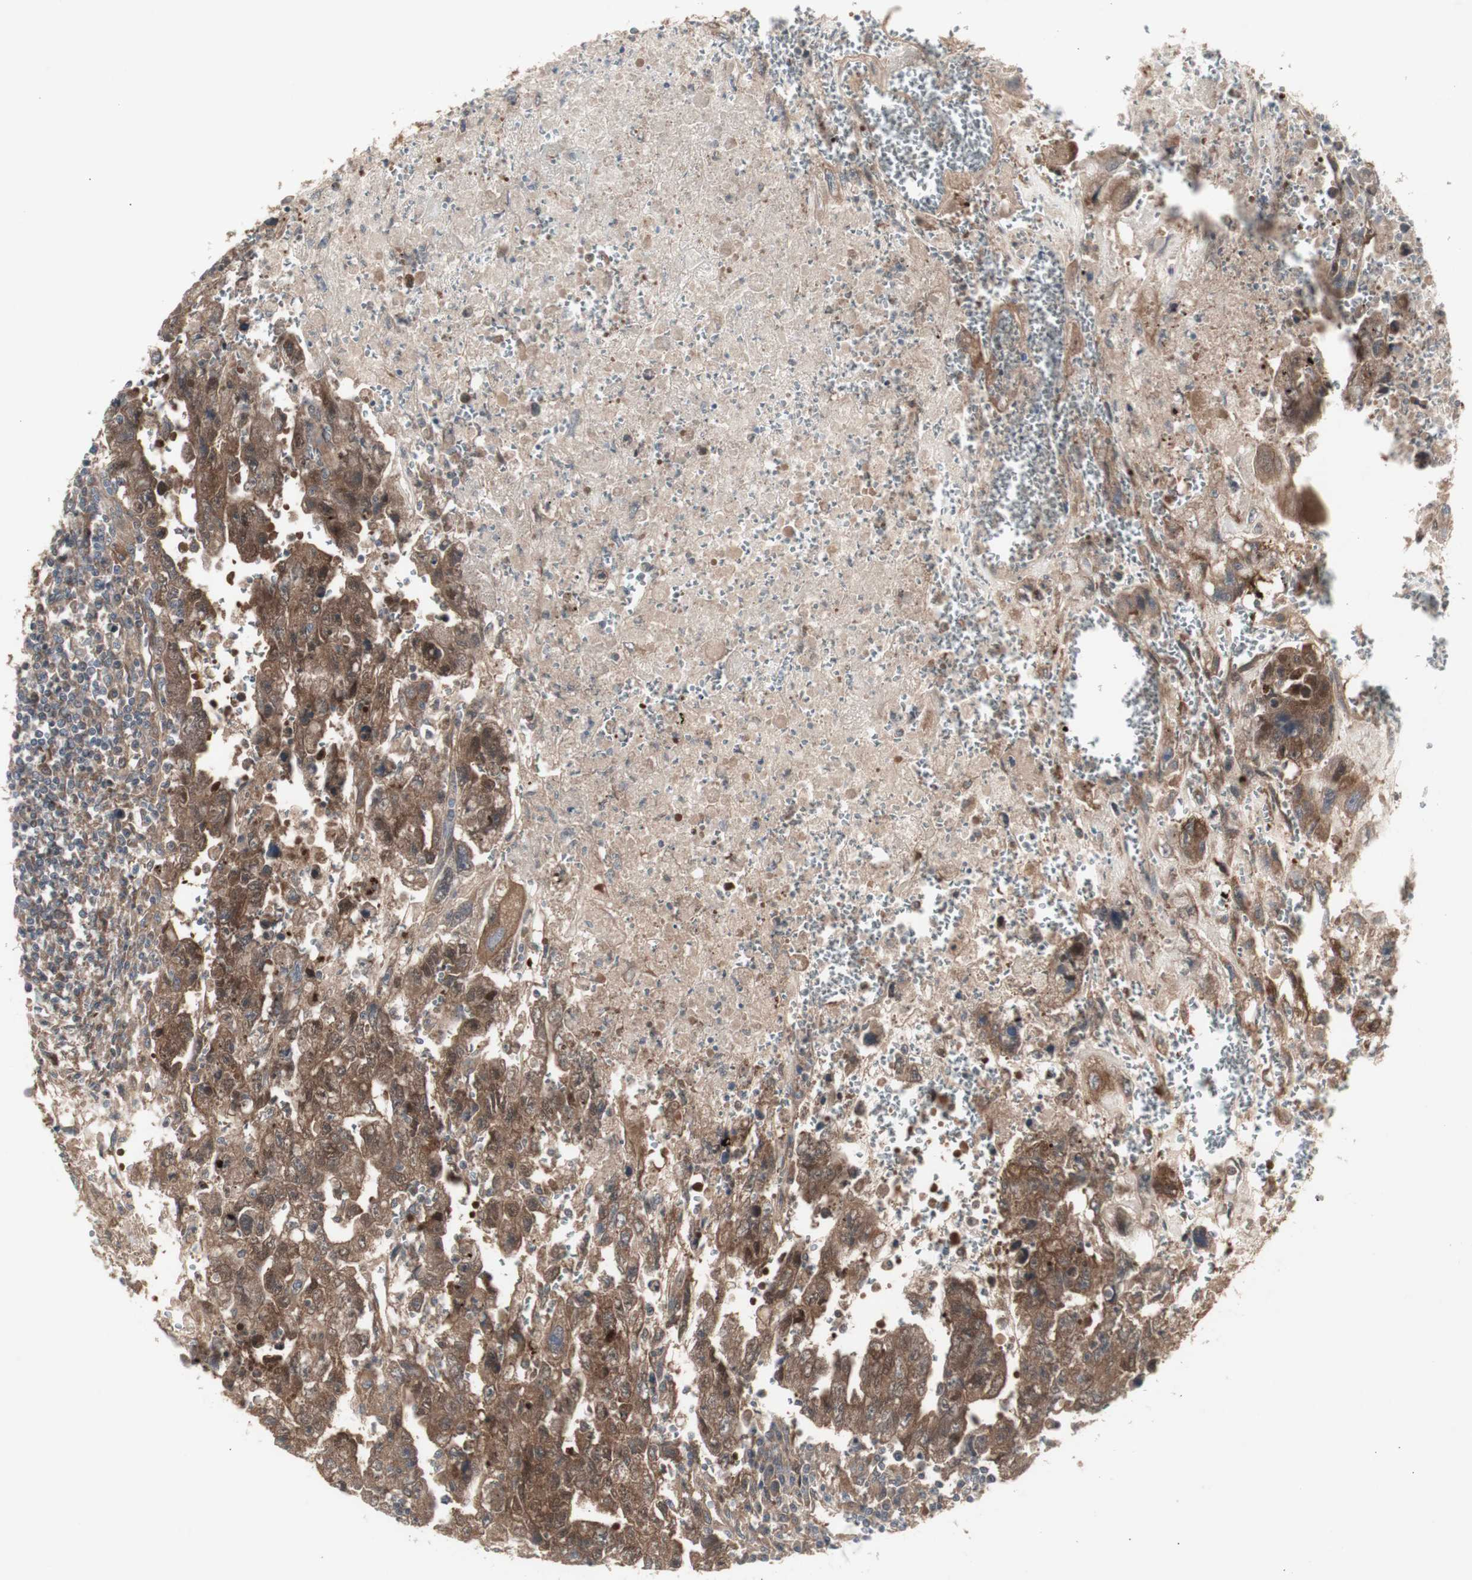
{"staining": {"intensity": "moderate", "quantity": ">75%", "location": "cytoplasmic/membranous"}, "tissue": "testis cancer", "cell_type": "Tumor cells", "image_type": "cancer", "snomed": [{"axis": "morphology", "description": "Carcinoma, Embryonal, NOS"}, {"axis": "topography", "description": "Testis"}], "caption": "Human embryonal carcinoma (testis) stained with a protein marker demonstrates moderate staining in tumor cells.", "gene": "CHURC1-FNTB", "patient": {"sex": "male", "age": 28}}